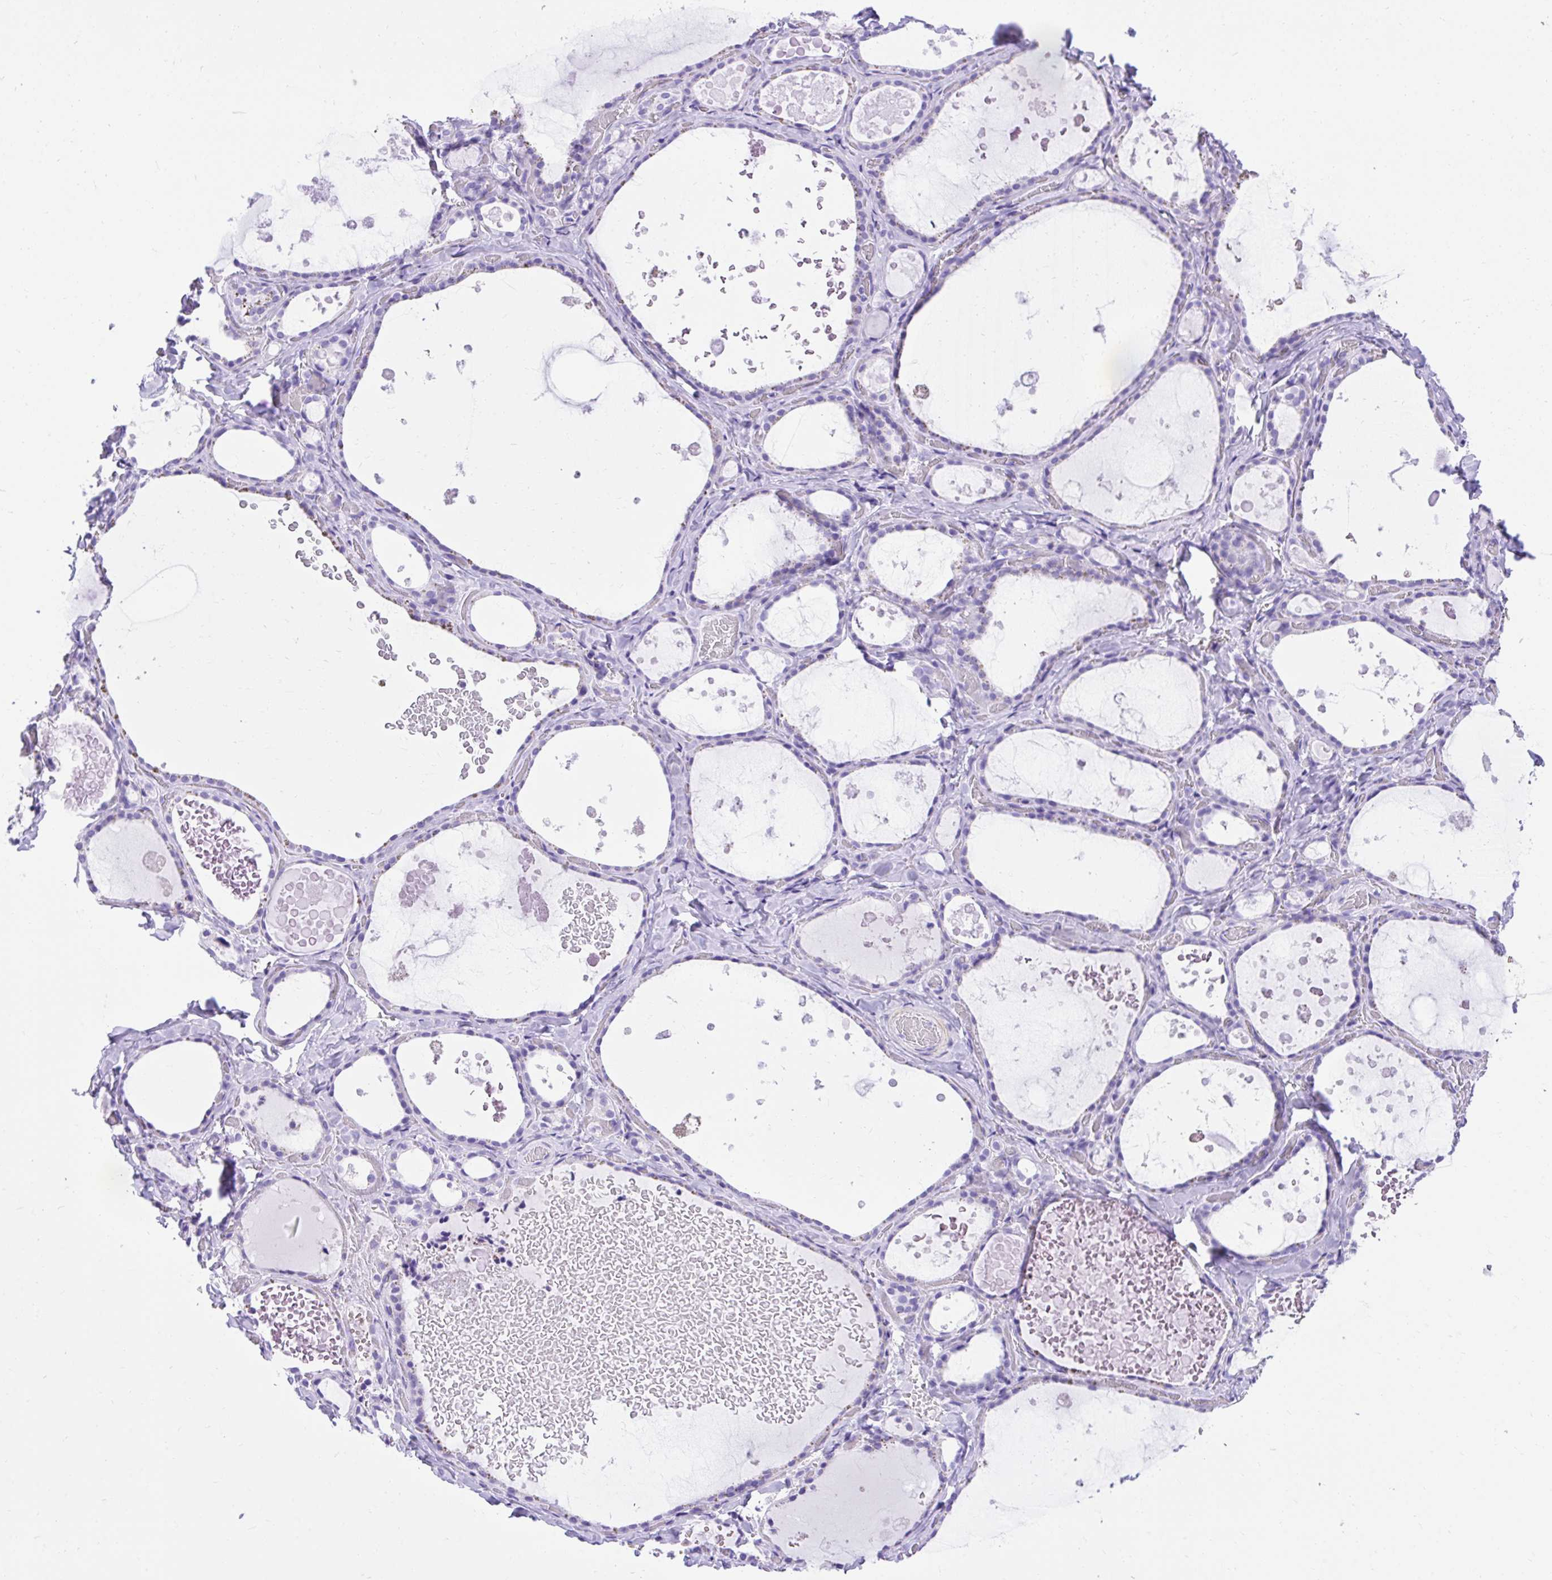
{"staining": {"intensity": "weak", "quantity": "<25%", "location": "cytoplasmic/membranous"}, "tissue": "thyroid gland", "cell_type": "Glandular cells", "image_type": "normal", "snomed": [{"axis": "morphology", "description": "Normal tissue, NOS"}, {"axis": "topography", "description": "Thyroid gland"}], "caption": "The immunohistochemistry histopathology image has no significant staining in glandular cells of thyroid gland.", "gene": "KCNN4", "patient": {"sex": "female", "age": 56}}